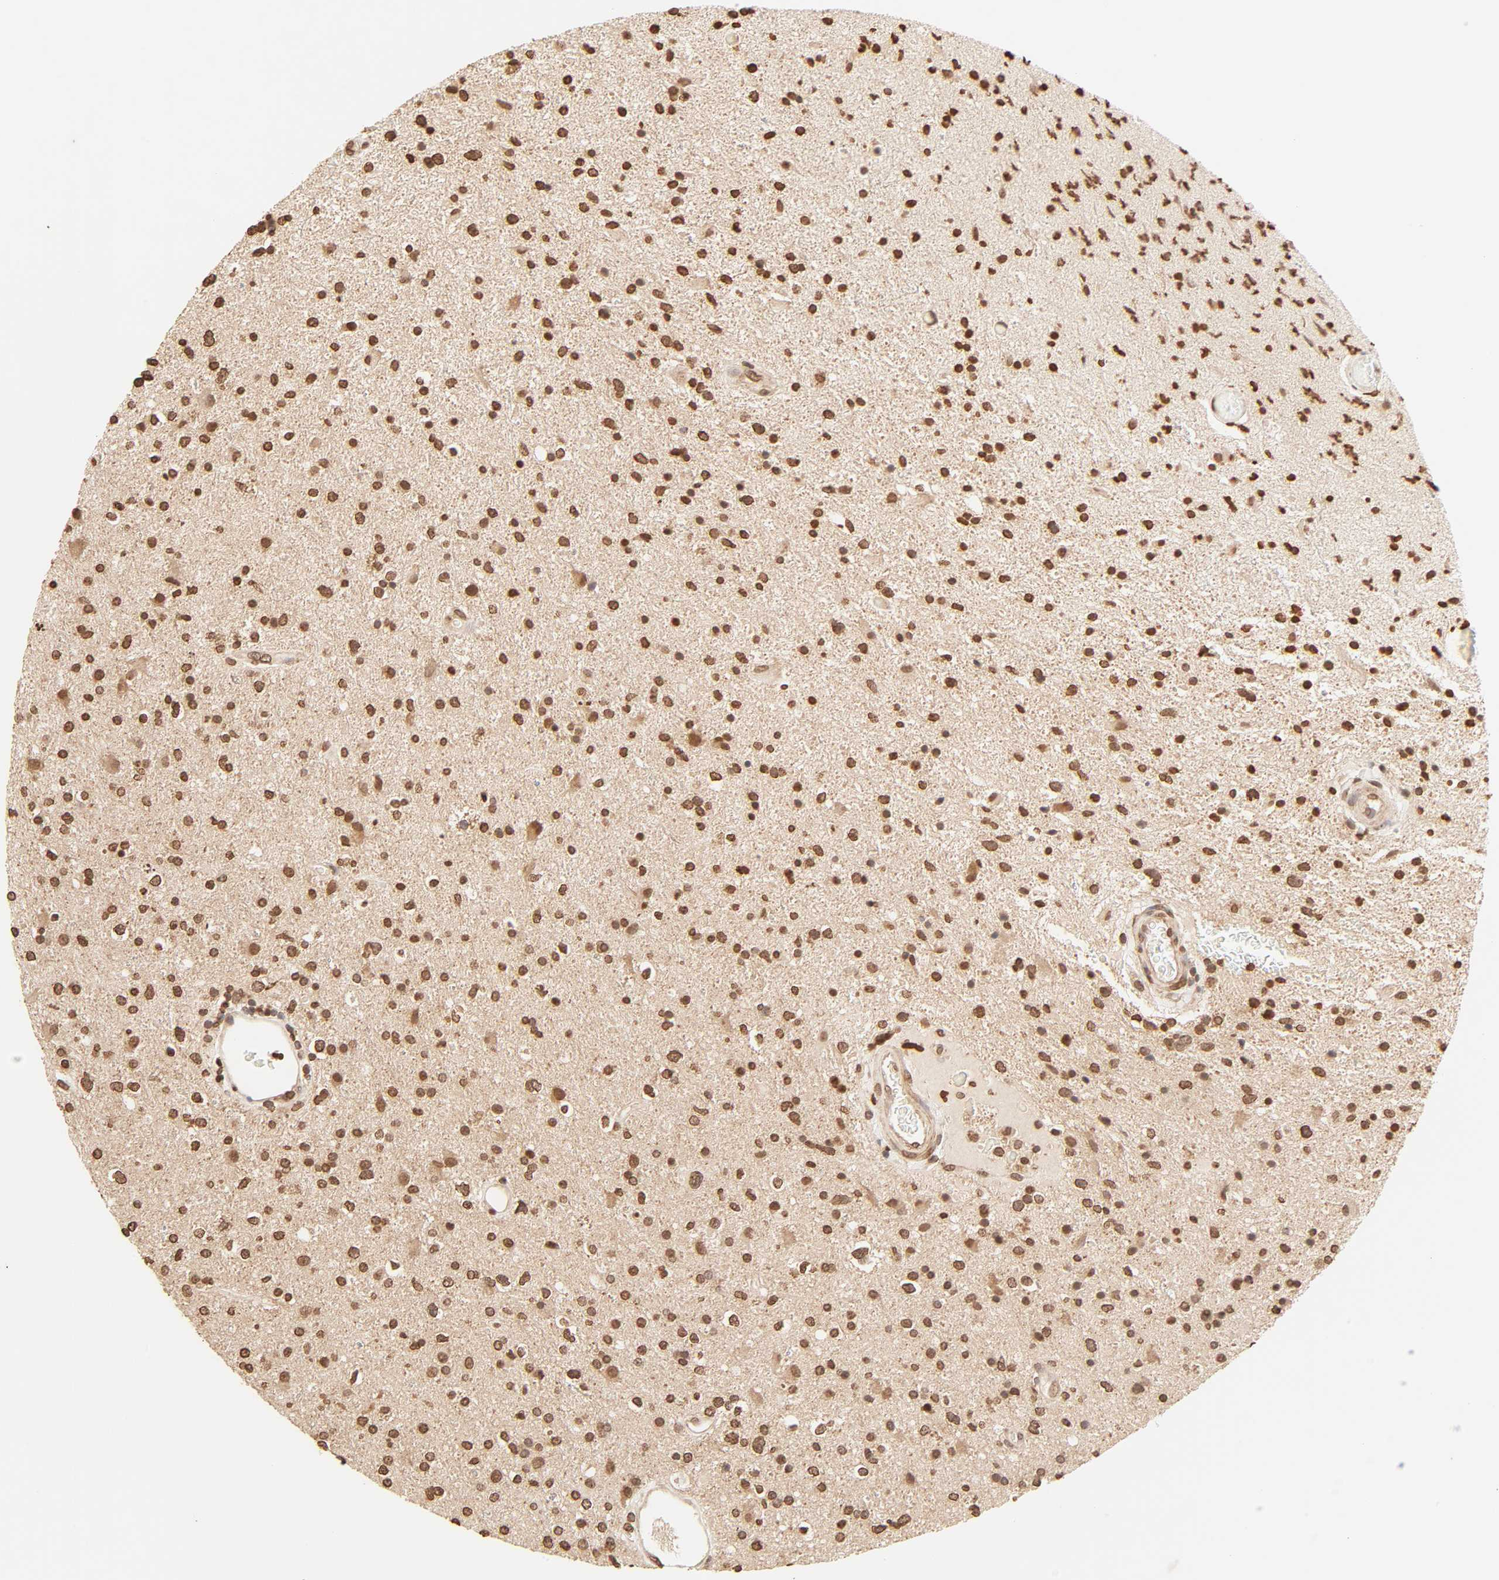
{"staining": {"intensity": "strong", "quantity": ">75%", "location": "nuclear"}, "tissue": "glioma", "cell_type": "Tumor cells", "image_type": "cancer", "snomed": [{"axis": "morphology", "description": "Glioma, malignant, High grade"}, {"axis": "topography", "description": "Brain"}], "caption": "Immunohistochemical staining of glioma demonstrates strong nuclear protein expression in approximately >75% of tumor cells.", "gene": "TBL1X", "patient": {"sex": "male", "age": 33}}